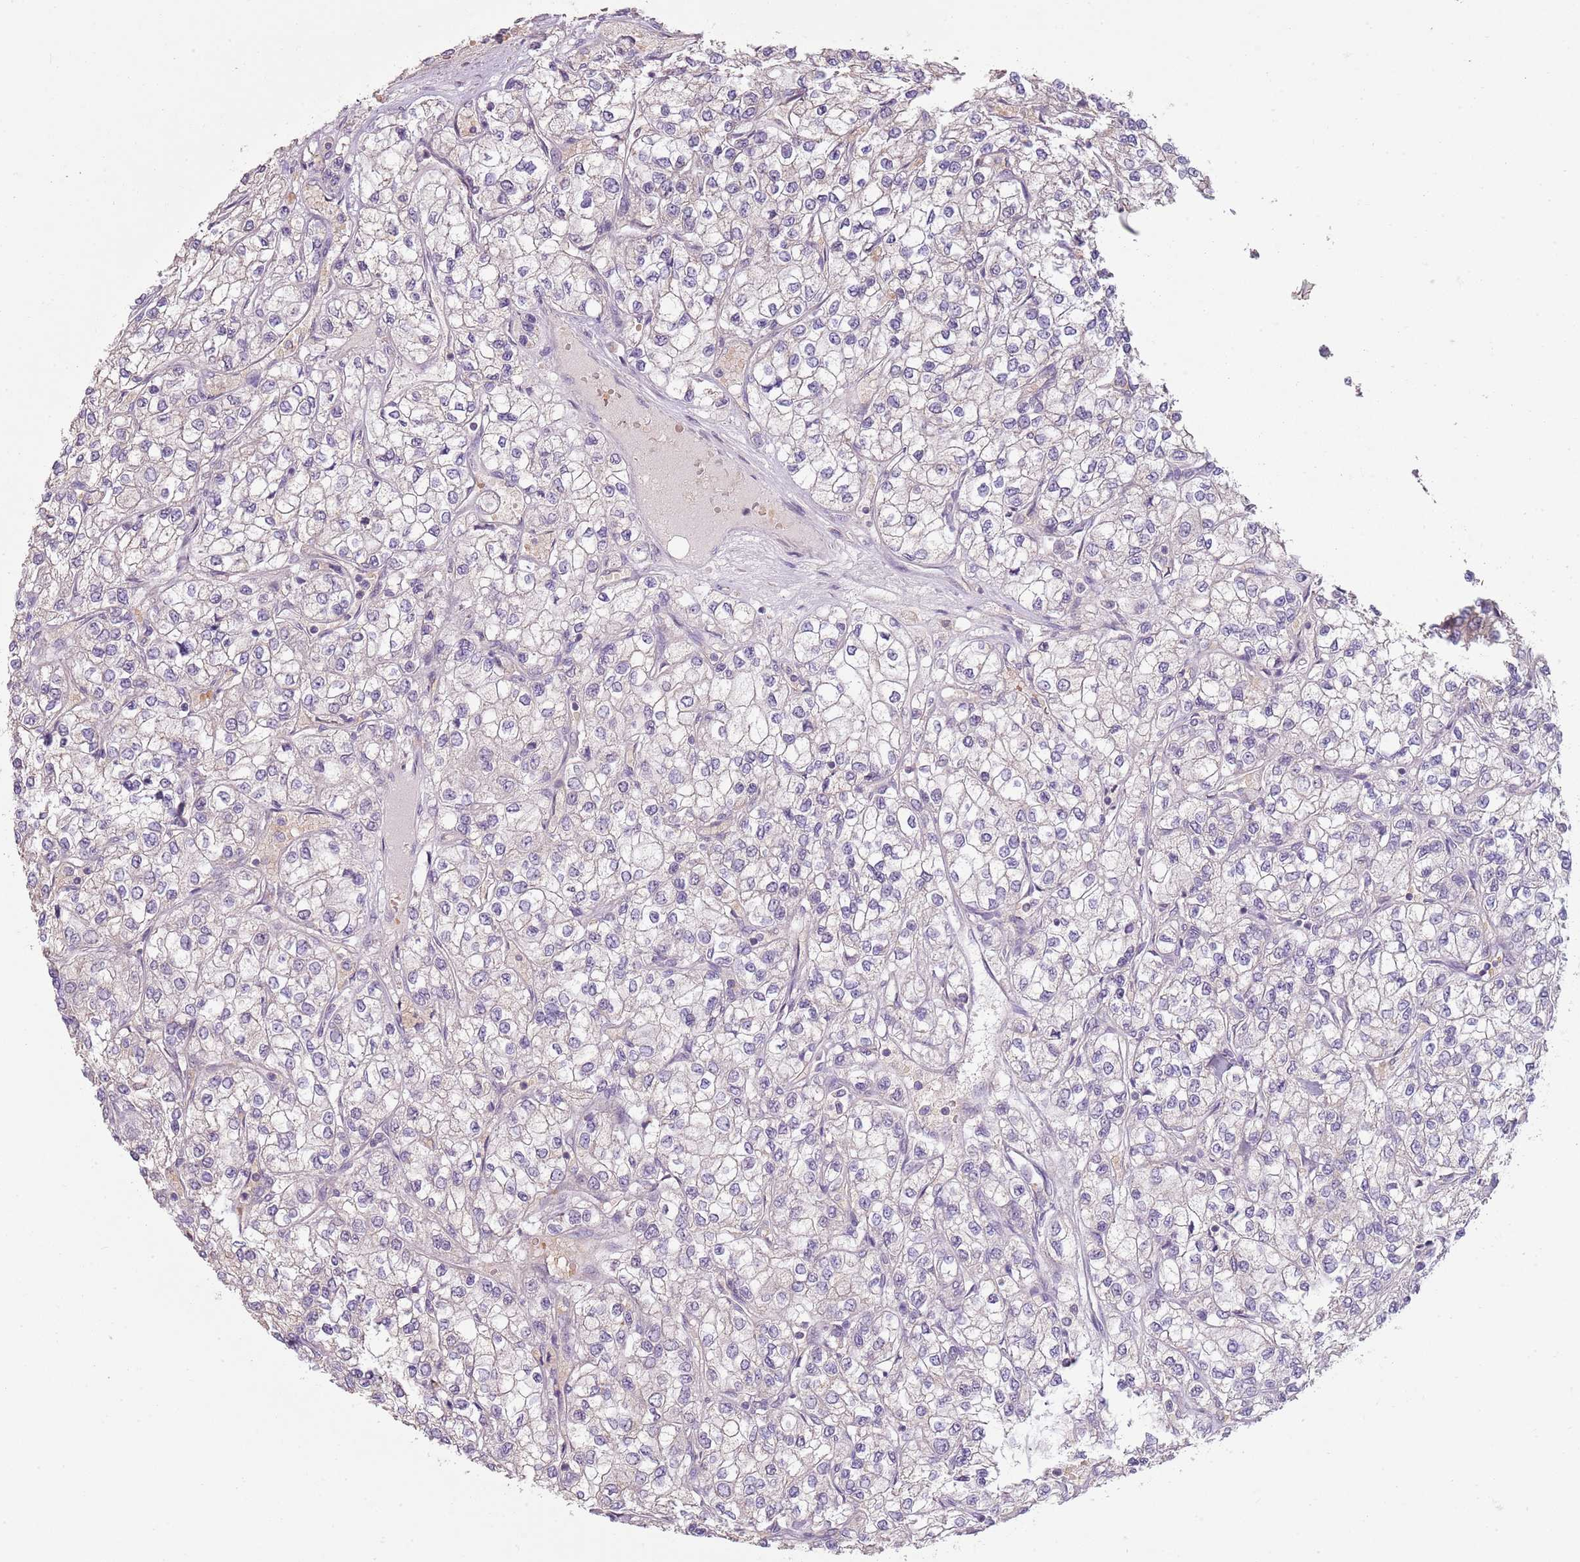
{"staining": {"intensity": "negative", "quantity": "none", "location": "none"}, "tissue": "renal cancer", "cell_type": "Tumor cells", "image_type": "cancer", "snomed": [{"axis": "morphology", "description": "Adenocarcinoma, NOS"}, {"axis": "topography", "description": "Kidney"}], "caption": "This is an immunohistochemistry (IHC) micrograph of human adenocarcinoma (renal). There is no positivity in tumor cells.", "gene": "TEKT4", "patient": {"sex": "male", "age": 80}}